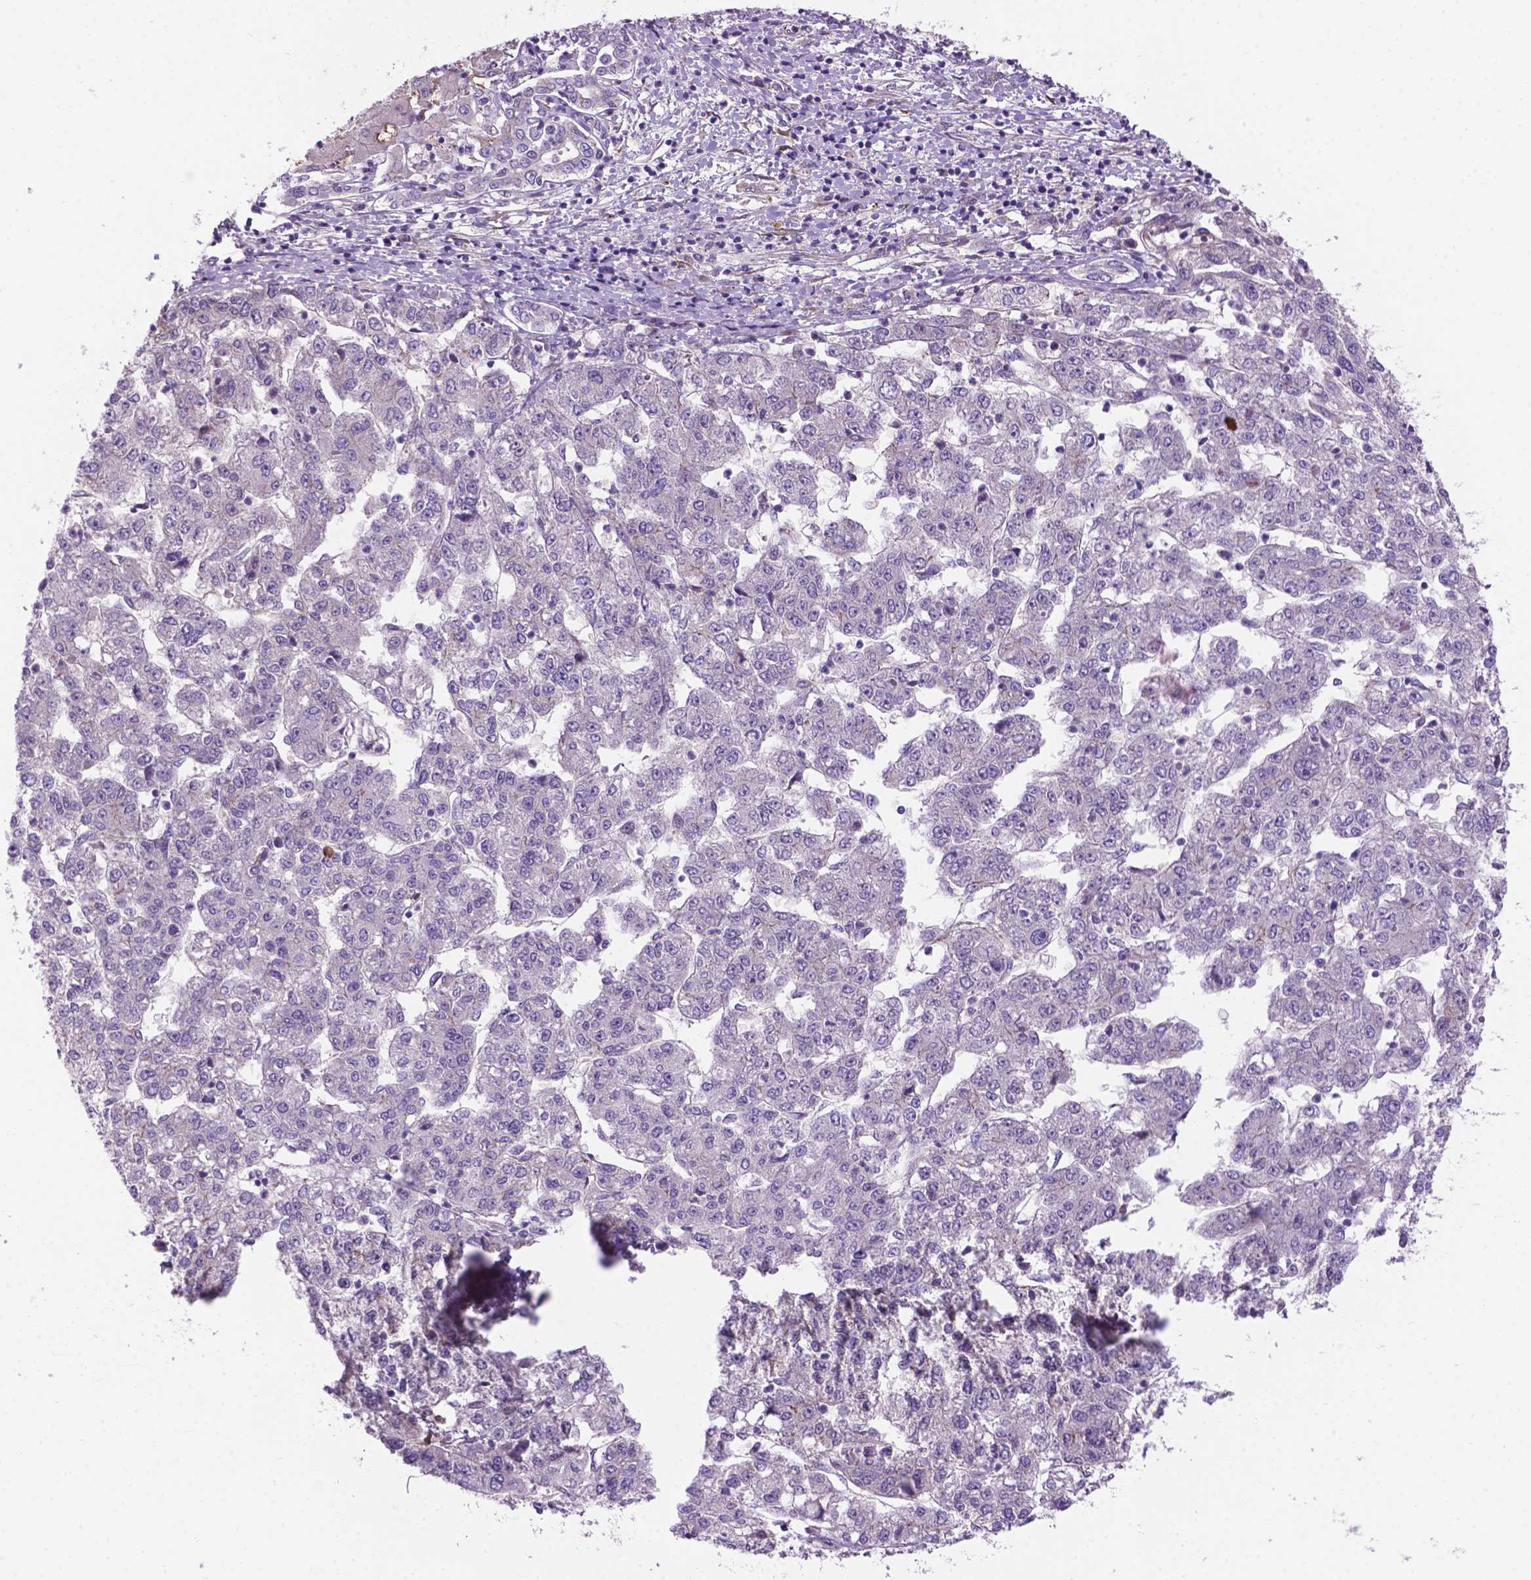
{"staining": {"intensity": "negative", "quantity": "none", "location": "none"}, "tissue": "liver cancer", "cell_type": "Tumor cells", "image_type": "cancer", "snomed": [{"axis": "morphology", "description": "Carcinoma, Hepatocellular, NOS"}, {"axis": "topography", "description": "Liver"}], "caption": "Protein analysis of liver cancer (hepatocellular carcinoma) exhibits no significant positivity in tumor cells.", "gene": "CCER2", "patient": {"sex": "male", "age": 56}}